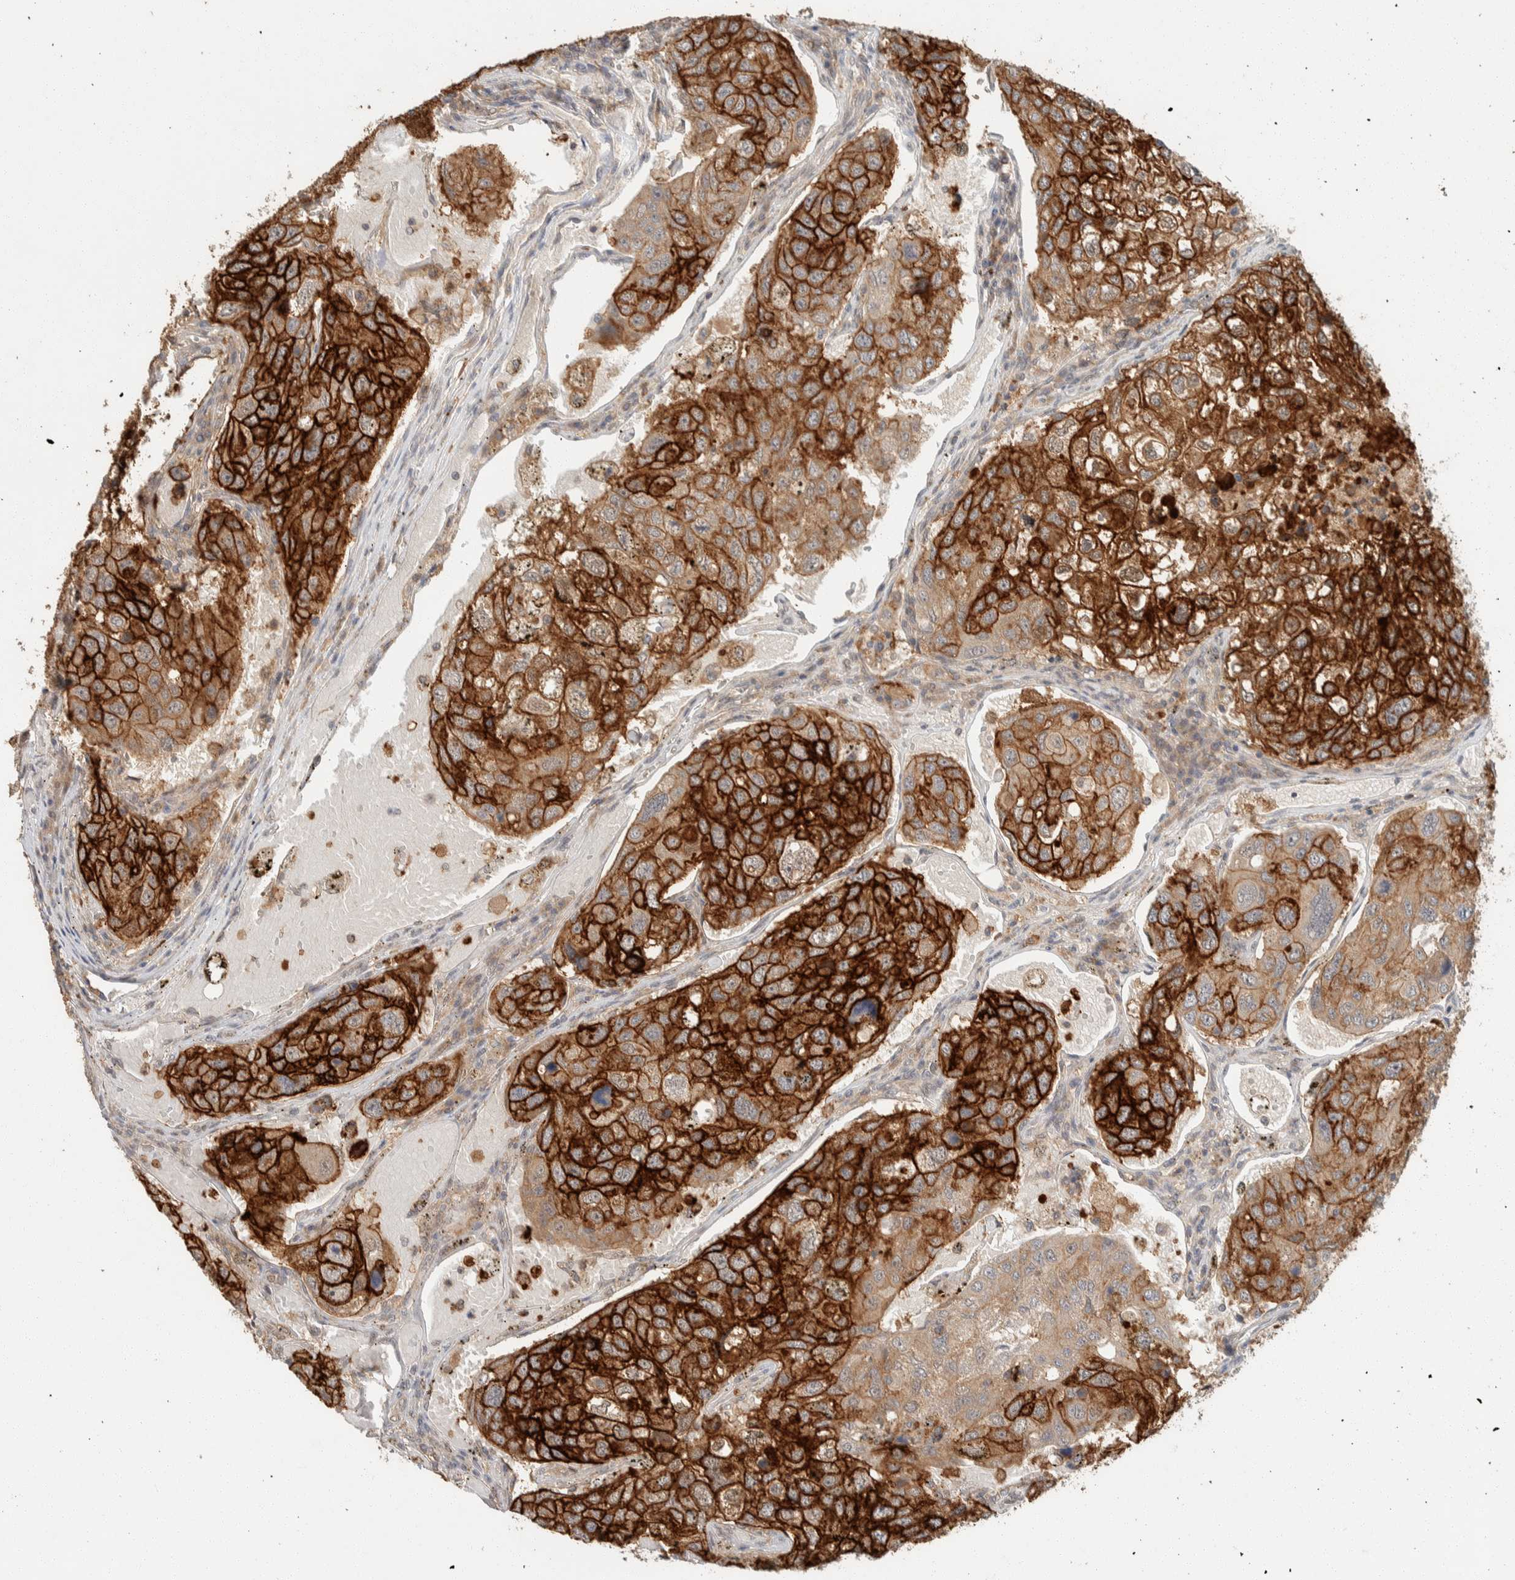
{"staining": {"intensity": "strong", "quantity": ">75%", "location": "cytoplasmic/membranous"}, "tissue": "urothelial cancer", "cell_type": "Tumor cells", "image_type": "cancer", "snomed": [{"axis": "morphology", "description": "Urothelial carcinoma, High grade"}, {"axis": "topography", "description": "Lymph node"}, {"axis": "topography", "description": "Urinary bladder"}], "caption": "Immunohistochemistry of human urothelial carcinoma (high-grade) reveals high levels of strong cytoplasmic/membranous staining in approximately >75% of tumor cells.", "gene": "ZNF567", "patient": {"sex": "male", "age": 51}}